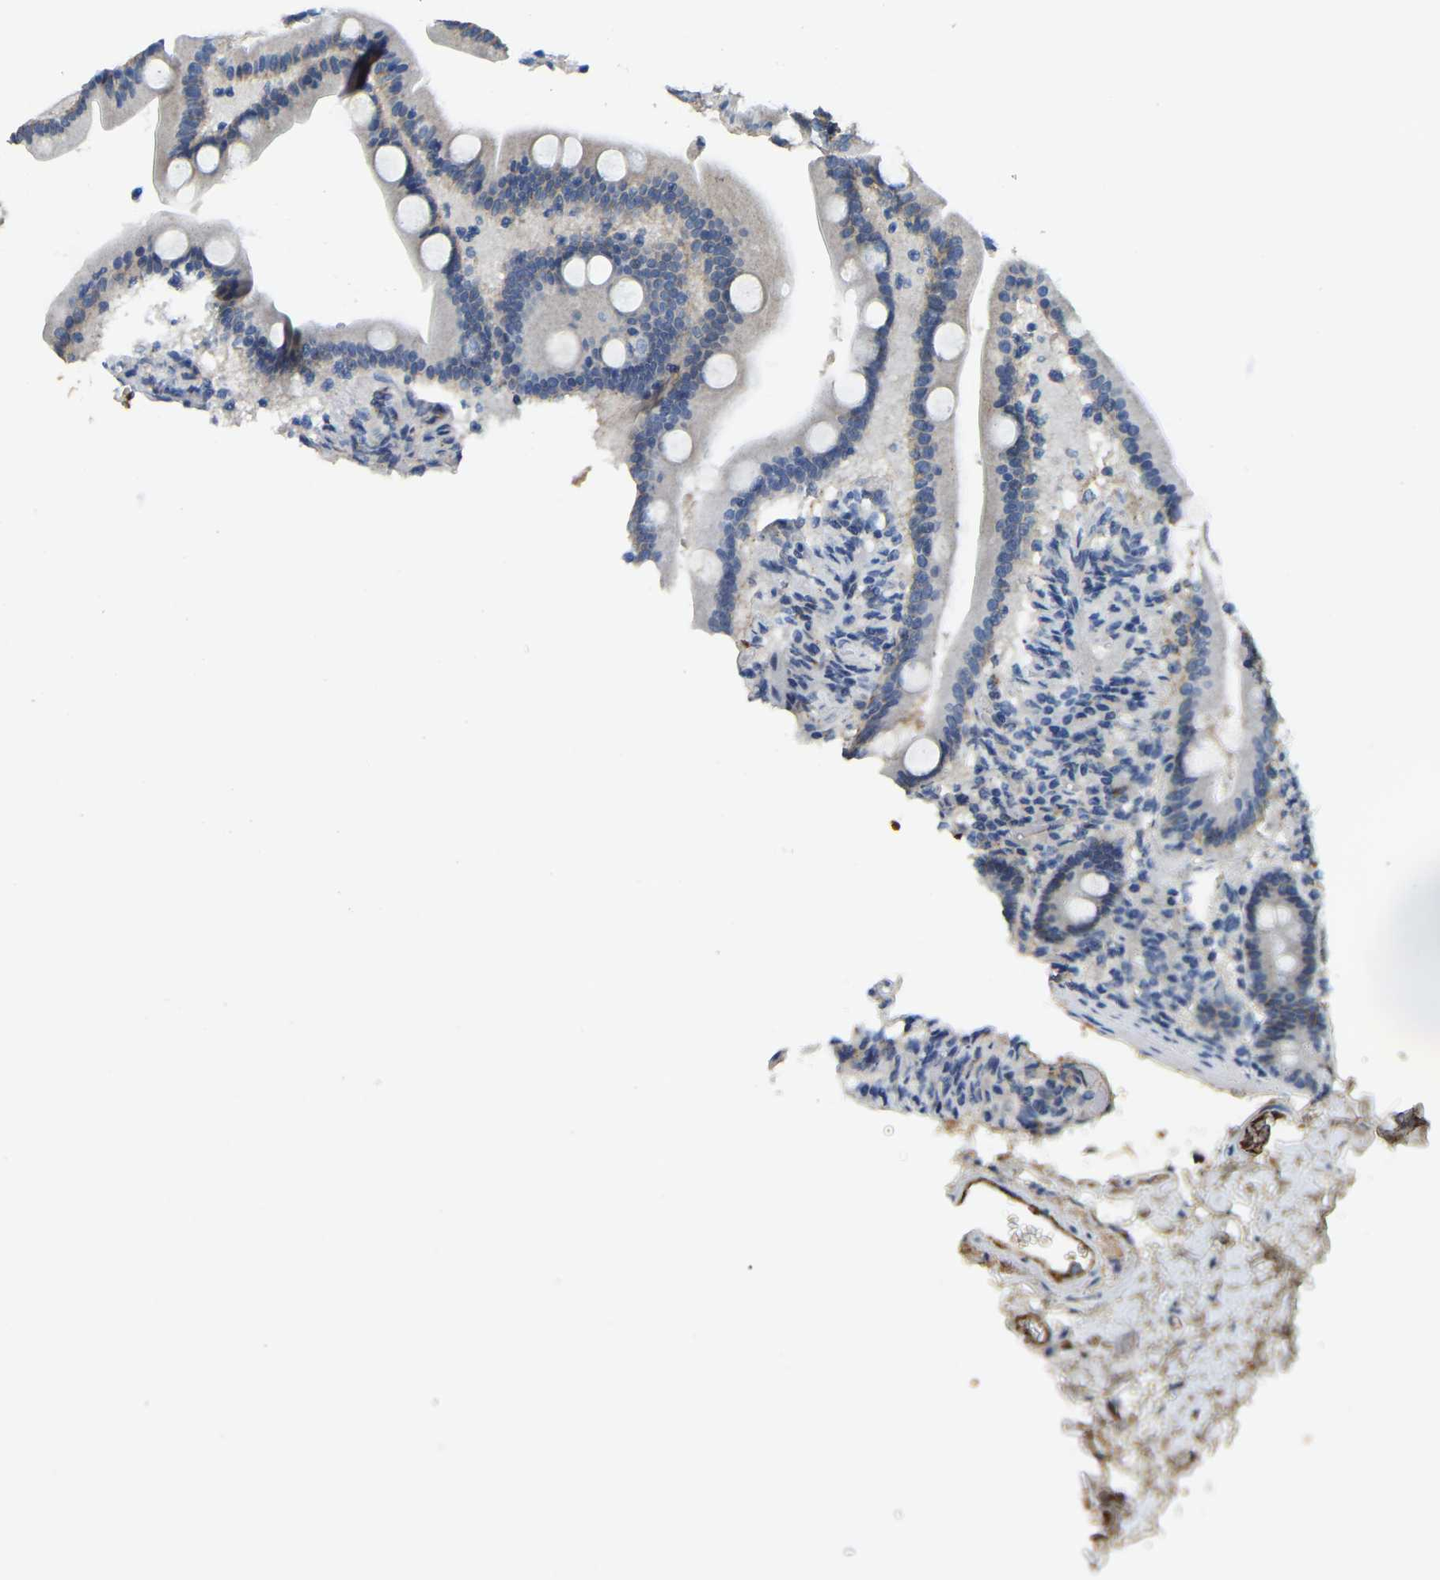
{"staining": {"intensity": "weak", "quantity": "<25%", "location": "cytoplasmic/membranous"}, "tissue": "duodenum", "cell_type": "Glandular cells", "image_type": "normal", "snomed": [{"axis": "morphology", "description": "Normal tissue, NOS"}, {"axis": "topography", "description": "Duodenum"}], "caption": "An immunohistochemistry histopathology image of benign duodenum is shown. There is no staining in glandular cells of duodenum.", "gene": "THBS4", "patient": {"sex": "male", "age": 54}}